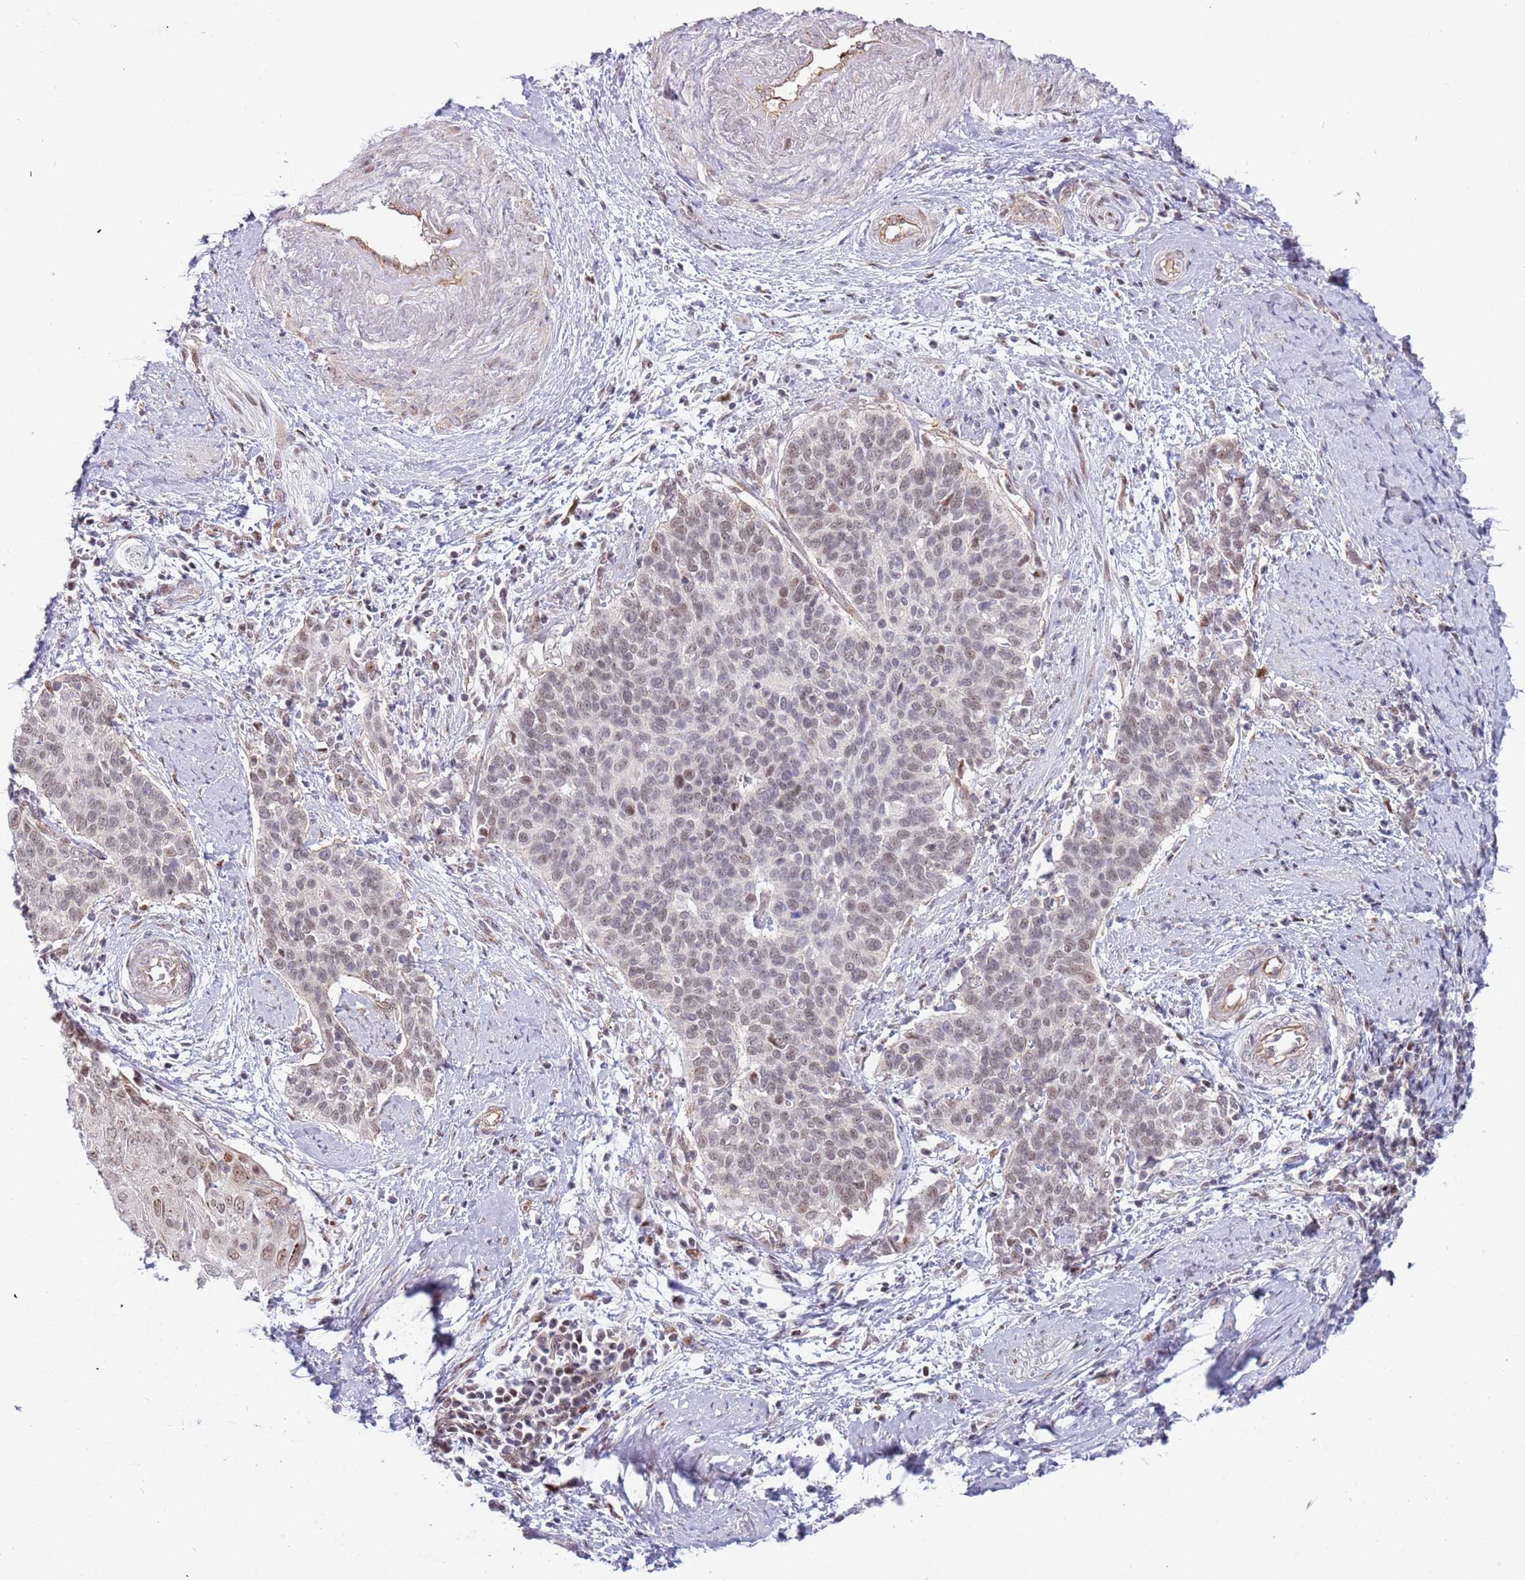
{"staining": {"intensity": "weak", "quantity": ">75%", "location": "nuclear"}, "tissue": "cervical cancer", "cell_type": "Tumor cells", "image_type": "cancer", "snomed": [{"axis": "morphology", "description": "Squamous cell carcinoma, NOS"}, {"axis": "topography", "description": "Cervix"}], "caption": "Protein staining displays weak nuclear positivity in about >75% of tumor cells in squamous cell carcinoma (cervical).", "gene": "LRMDA", "patient": {"sex": "female", "age": 39}}